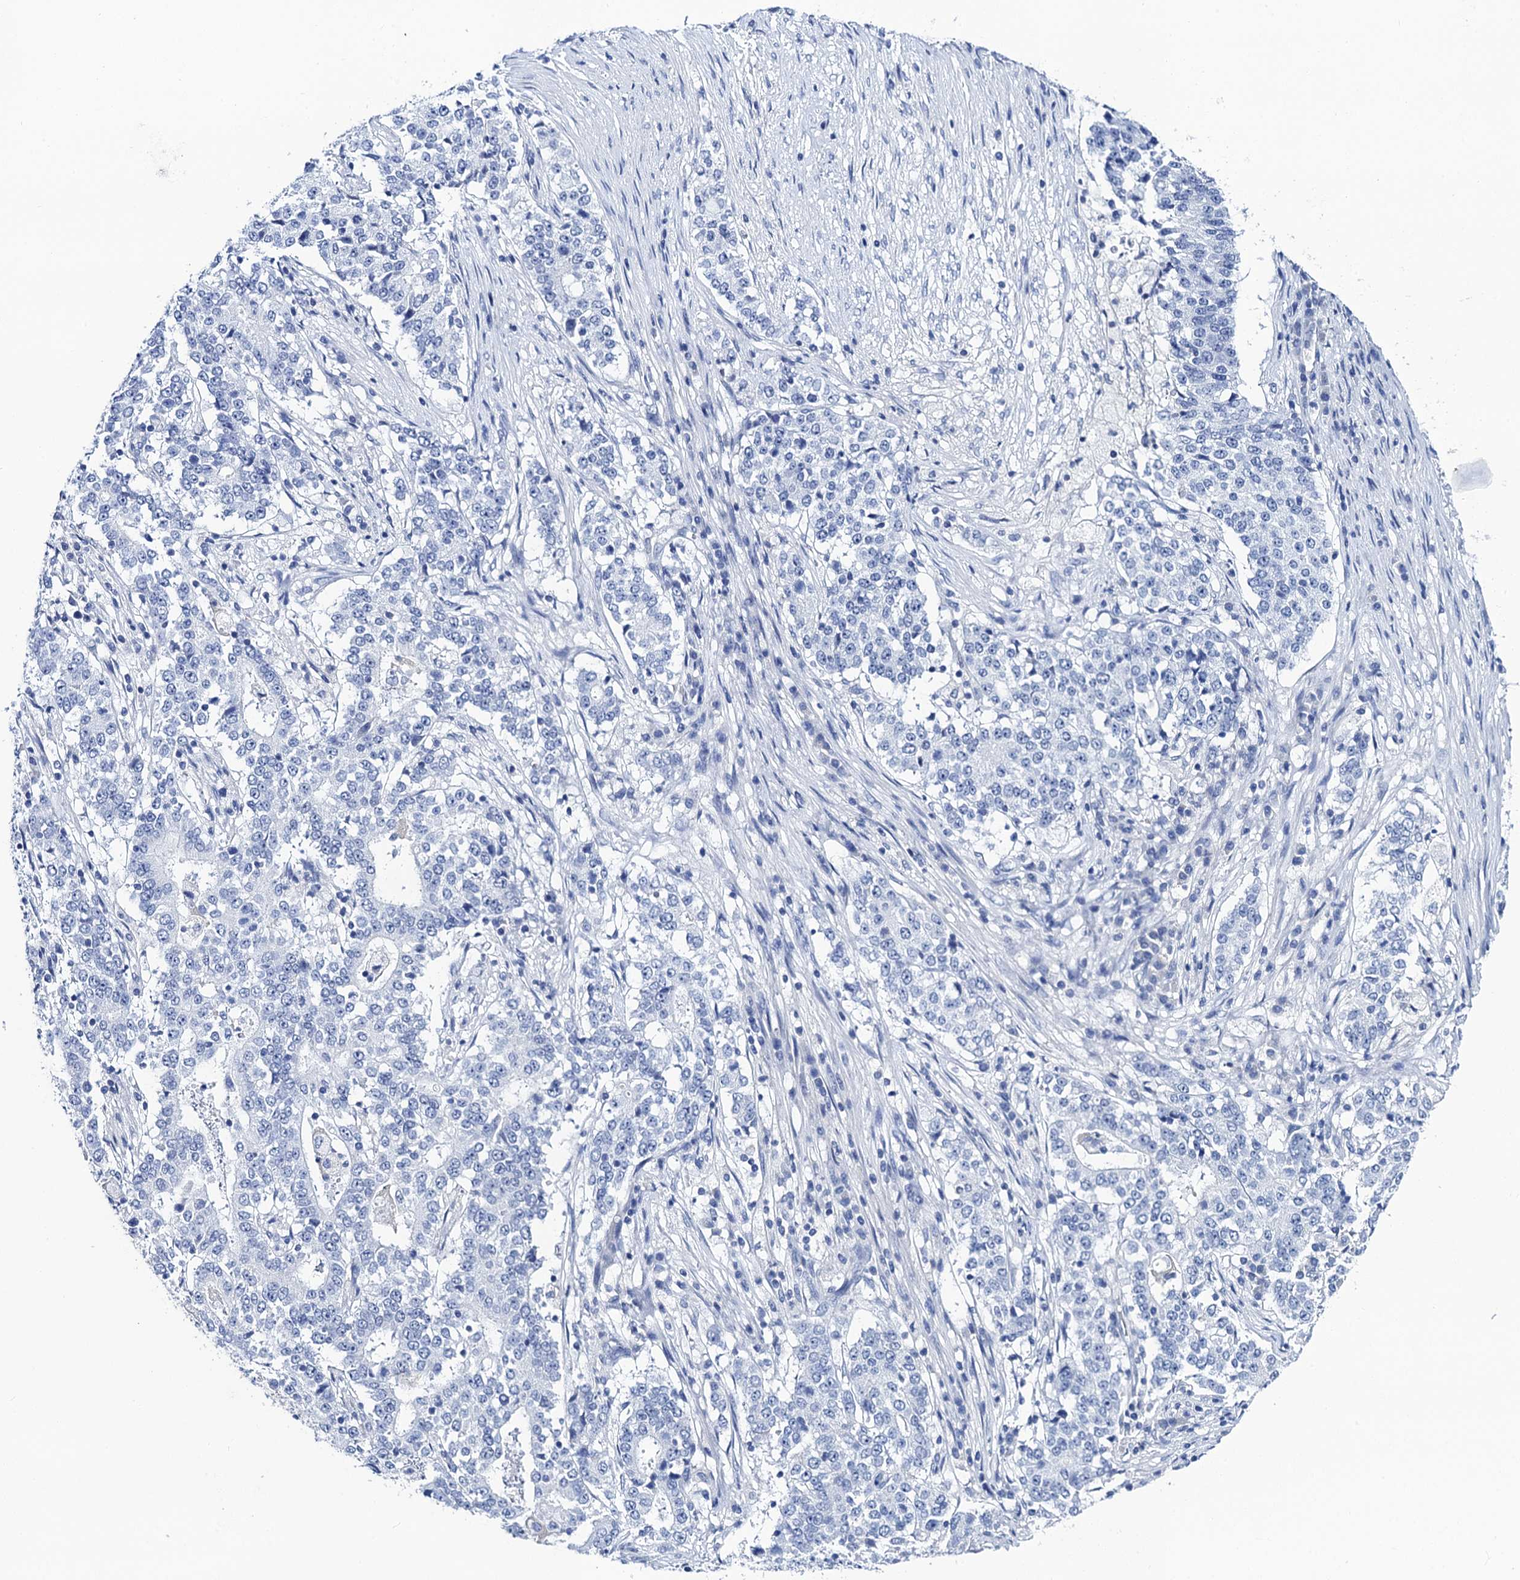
{"staining": {"intensity": "negative", "quantity": "none", "location": "none"}, "tissue": "stomach cancer", "cell_type": "Tumor cells", "image_type": "cancer", "snomed": [{"axis": "morphology", "description": "Adenocarcinoma, NOS"}, {"axis": "topography", "description": "Stomach"}], "caption": "The histopathology image displays no significant positivity in tumor cells of stomach cancer (adenocarcinoma). (DAB (3,3'-diaminobenzidine) immunohistochemistry (IHC) with hematoxylin counter stain).", "gene": "LYPD3", "patient": {"sex": "male", "age": 59}}